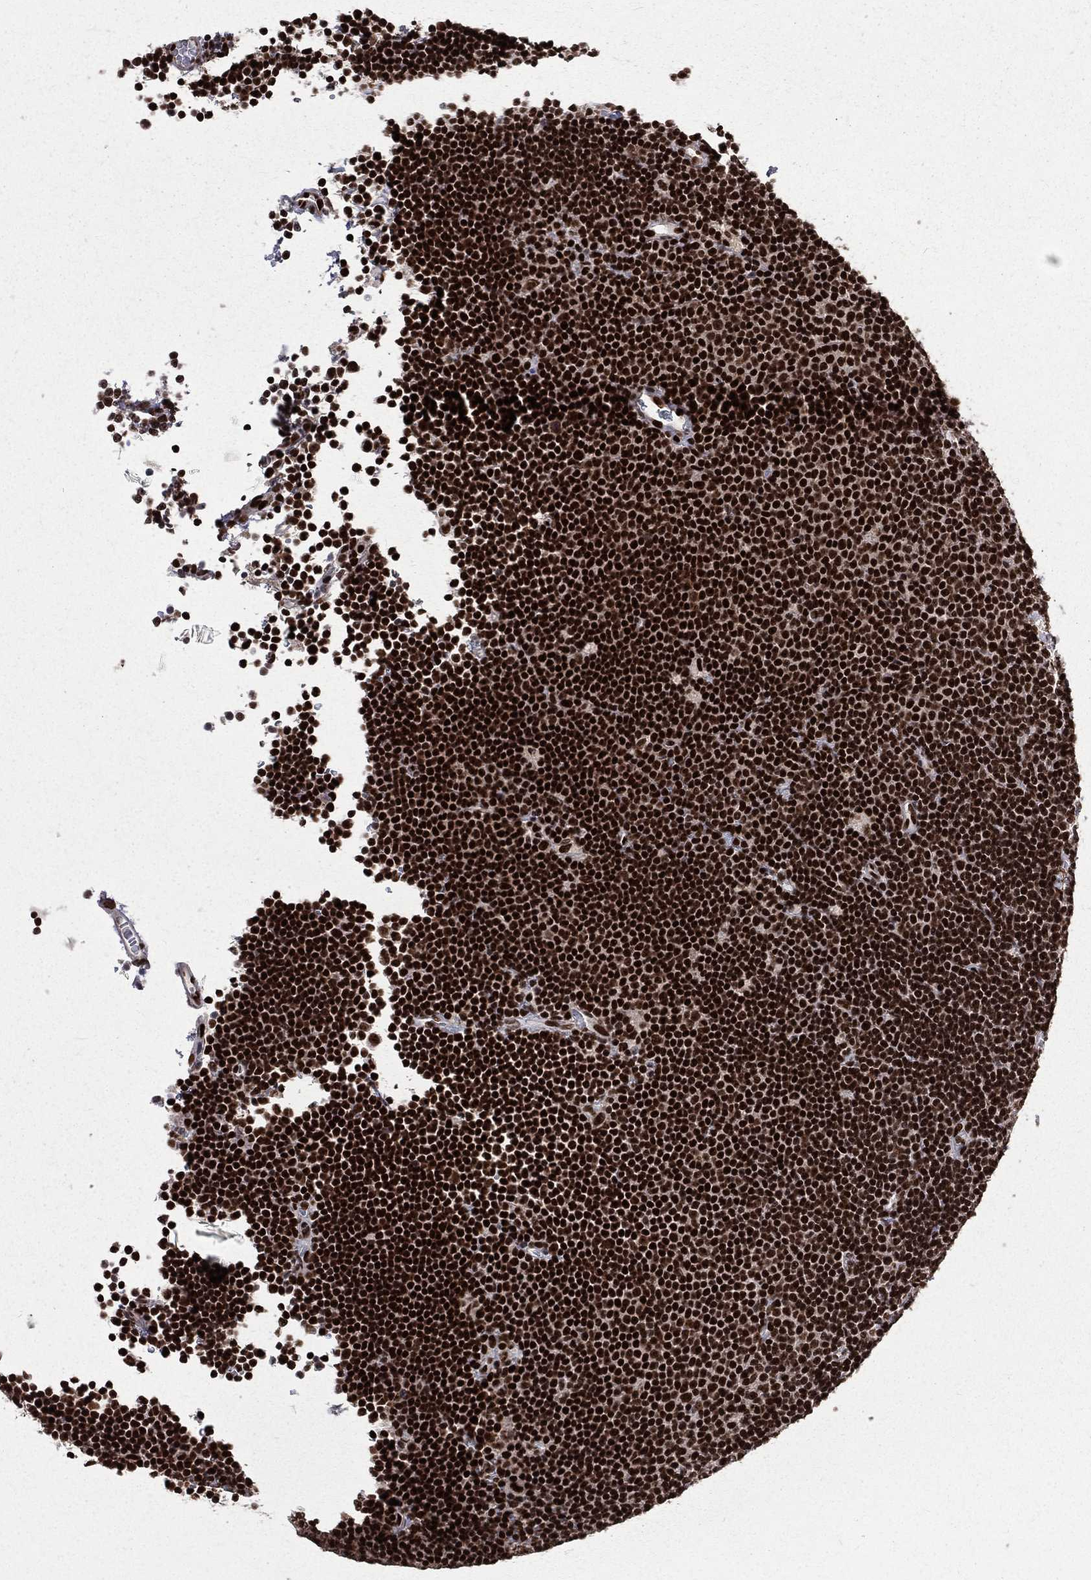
{"staining": {"intensity": "strong", "quantity": ">75%", "location": "nuclear"}, "tissue": "lymphoma", "cell_type": "Tumor cells", "image_type": "cancer", "snomed": [{"axis": "morphology", "description": "Malignant lymphoma, non-Hodgkin's type, Low grade"}, {"axis": "topography", "description": "Brain"}], "caption": "High-magnification brightfield microscopy of lymphoma stained with DAB (3,3'-diaminobenzidine) (brown) and counterstained with hematoxylin (blue). tumor cells exhibit strong nuclear staining is seen in about>75% of cells.", "gene": "POLB", "patient": {"sex": "female", "age": 66}}